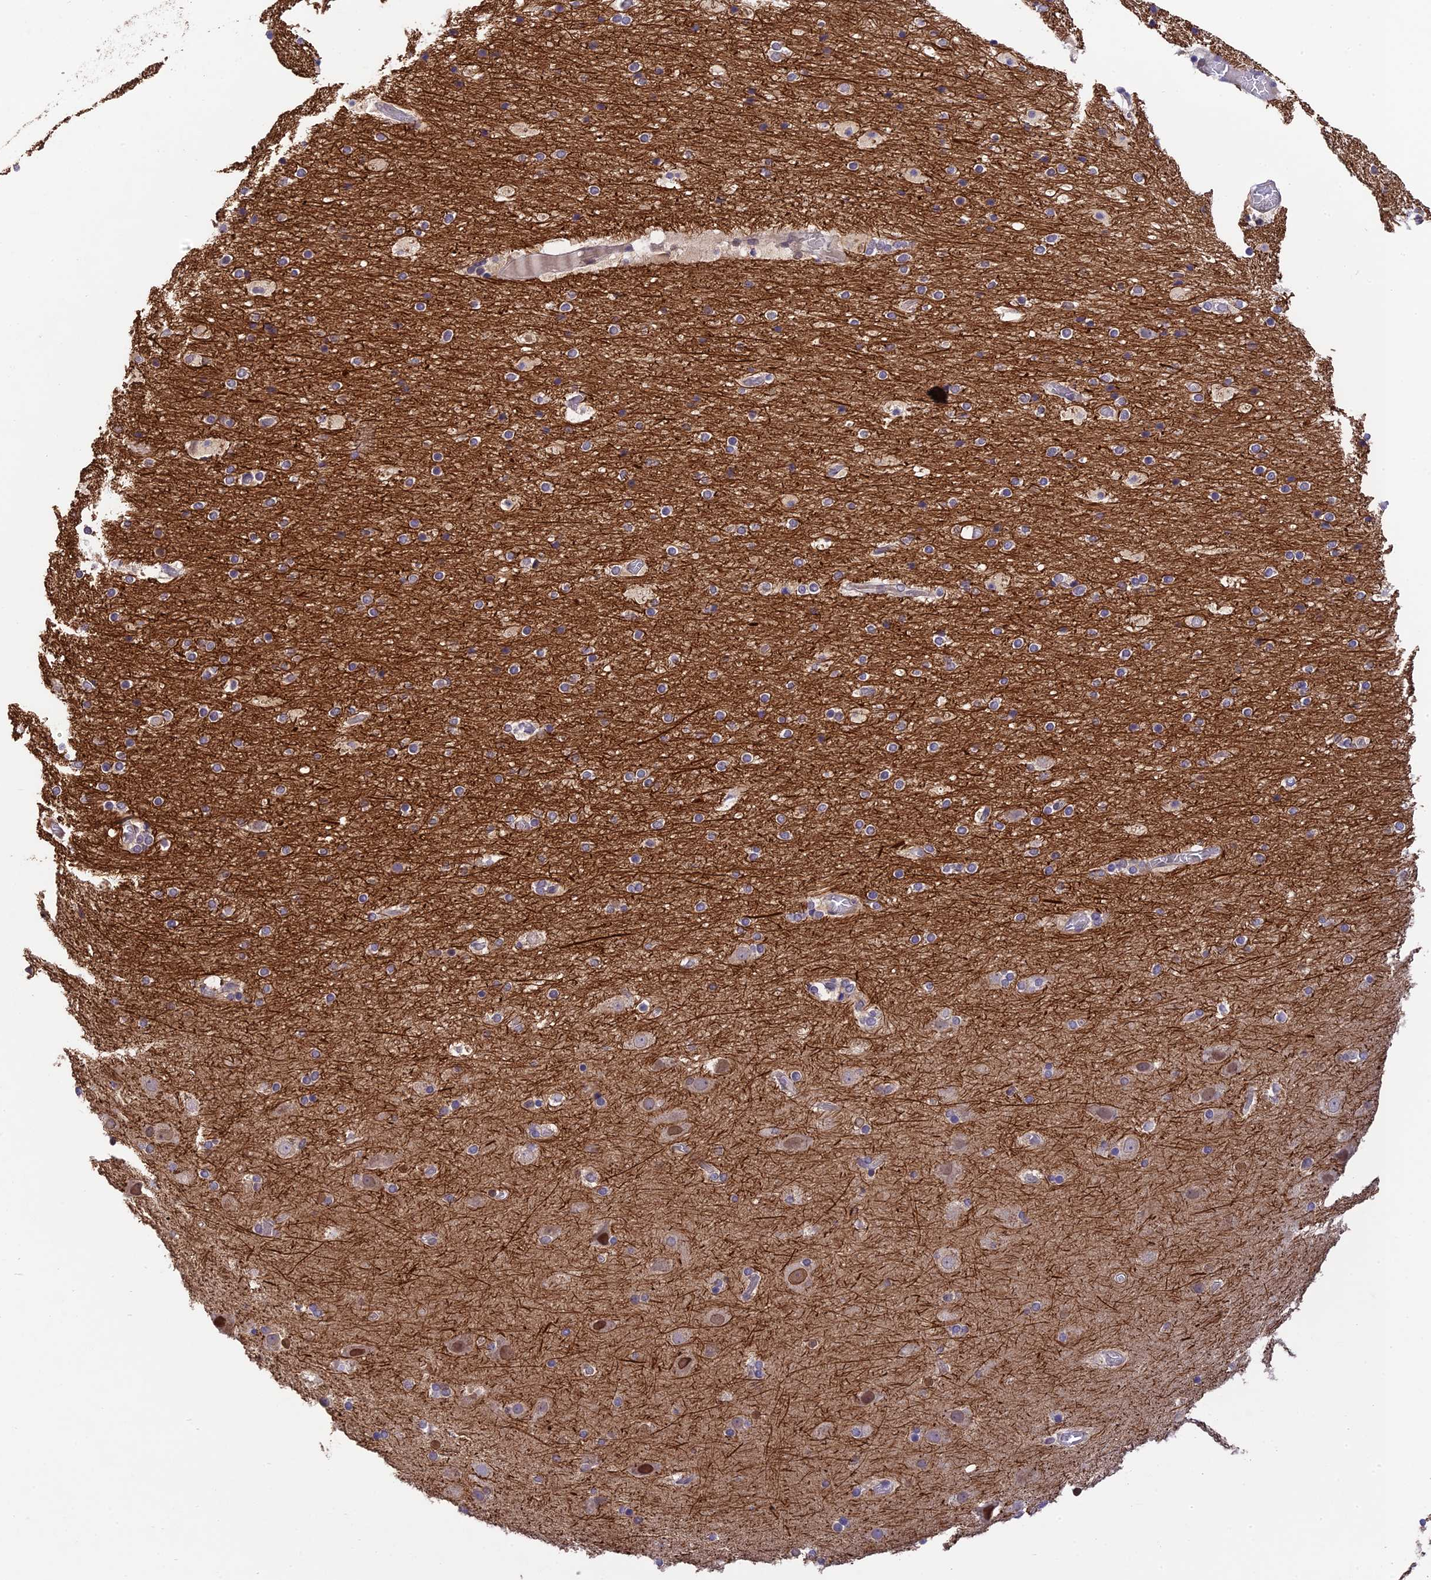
{"staining": {"intensity": "negative", "quantity": "none", "location": "none"}, "tissue": "cerebral cortex", "cell_type": "Endothelial cells", "image_type": "normal", "snomed": [{"axis": "morphology", "description": "Normal tissue, NOS"}, {"axis": "topography", "description": "Cerebral cortex"}], "caption": "IHC of normal cerebral cortex exhibits no staining in endothelial cells. Brightfield microscopy of immunohistochemistry stained with DAB (3,3'-diaminobenzidine) (brown) and hematoxylin (blue), captured at high magnification.", "gene": "BMT2", "patient": {"sex": "male", "age": 57}}